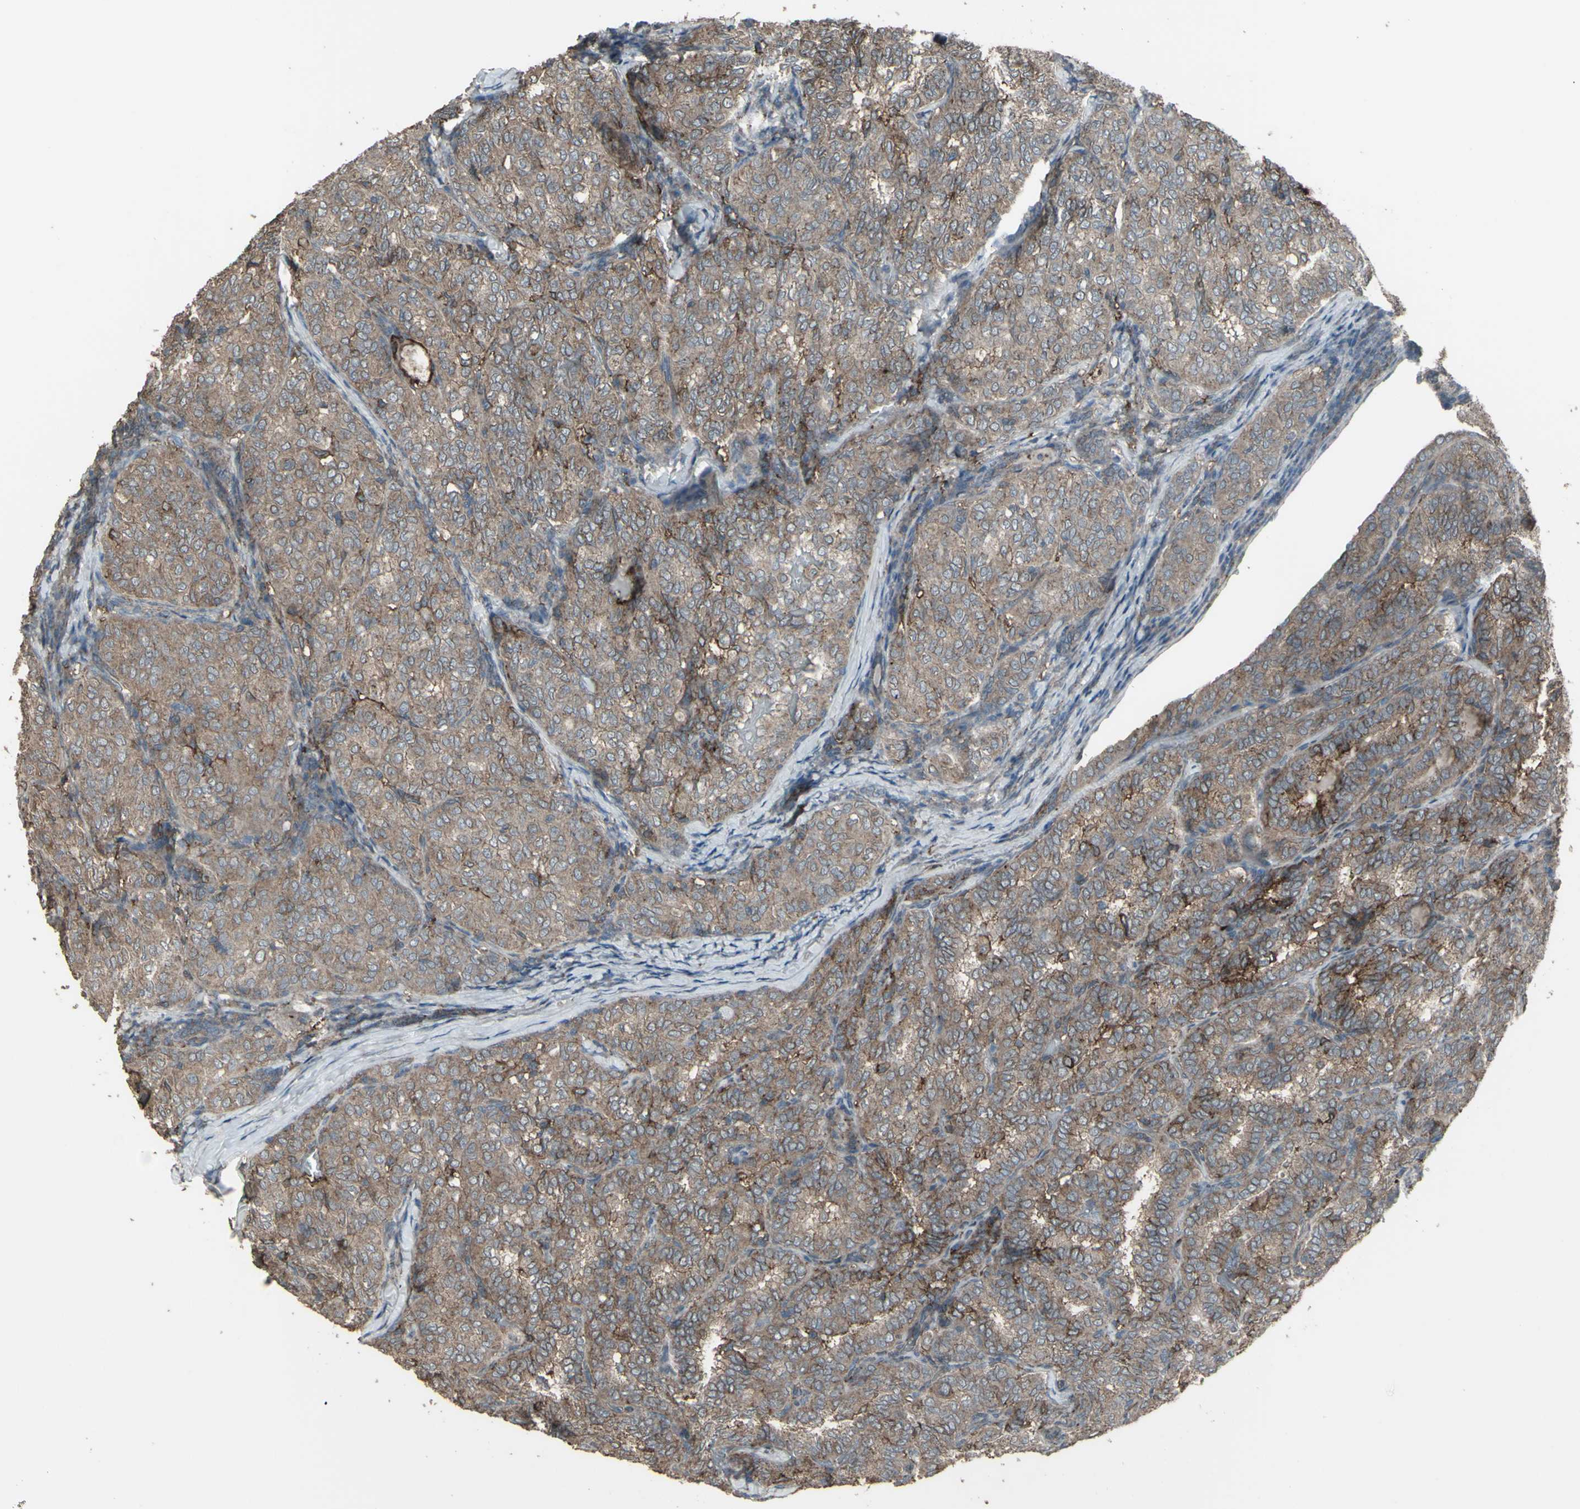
{"staining": {"intensity": "moderate", "quantity": ">75%", "location": "cytoplasmic/membranous"}, "tissue": "thyroid cancer", "cell_type": "Tumor cells", "image_type": "cancer", "snomed": [{"axis": "morphology", "description": "Normal tissue, NOS"}, {"axis": "morphology", "description": "Papillary adenocarcinoma, NOS"}, {"axis": "topography", "description": "Thyroid gland"}], "caption": "Moderate cytoplasmic/membranous expression for a protein is present in approximately >75% of tumor cells of thyroid papillary adenocarcinoma using IHC.", "gene": "SMO", "patient": {"sex": "female", "age": 30}}